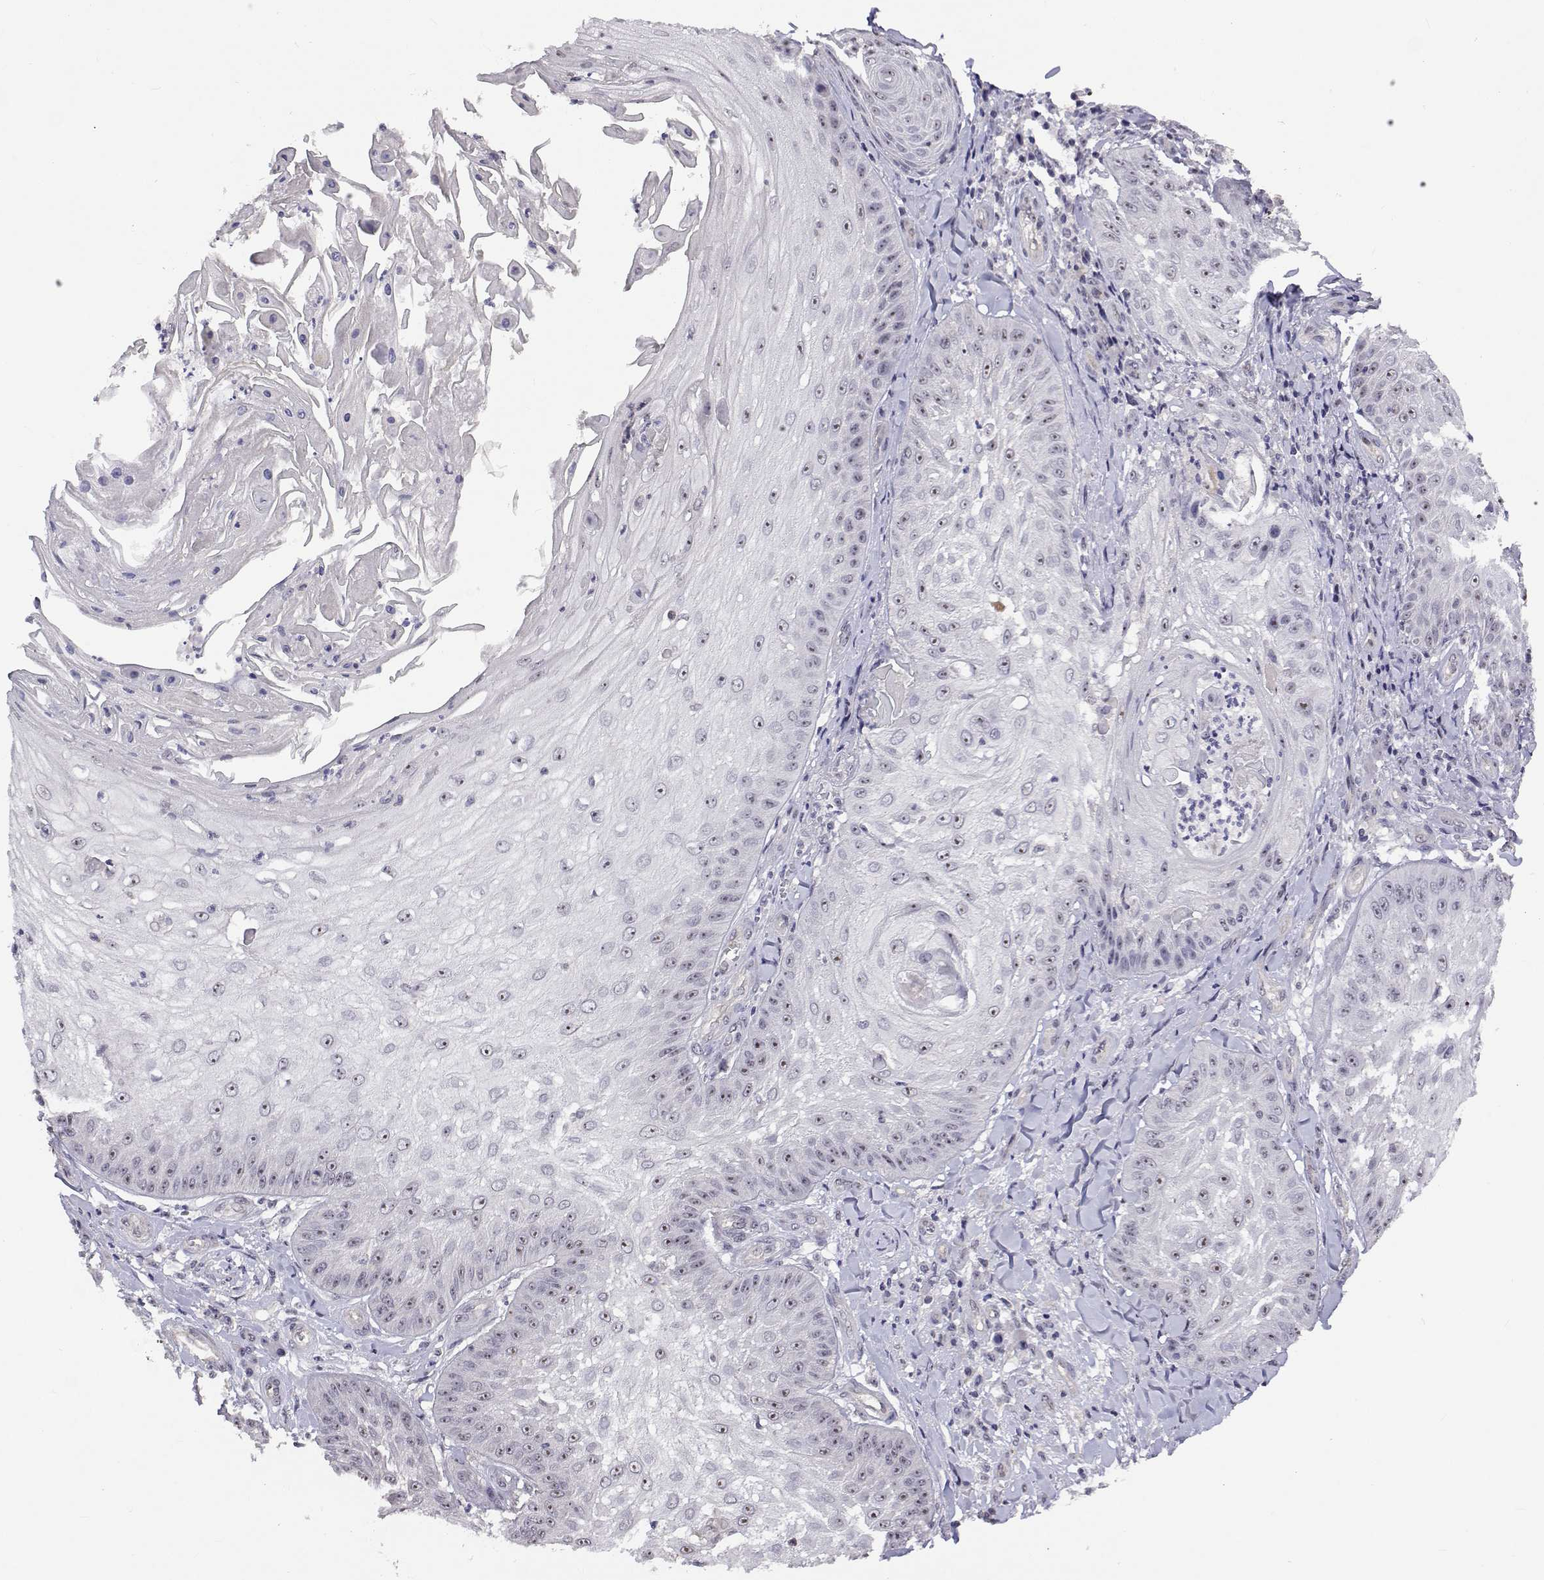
{"staining": {"intensity": "weak", "quantity": "<25%", "location": "nuclear"}, "tissue": "skin cancer", "cell_type": "Tumor cells", "image_type": "cancer", "snomed": [{"axis": "morphology", "description": "Squamous cell carcinoma, NOS"}, {"axis": "topography", "description": "Skin"}], "caption": "This image is of skin cancer stained with immunohistochemistry (IHC) to label a protein in brown with the nuclei are counter-stained blue. There is no staining in tumor cells.", "gene": "NHP2", "patient": {"sex": "male", "age": 70}}